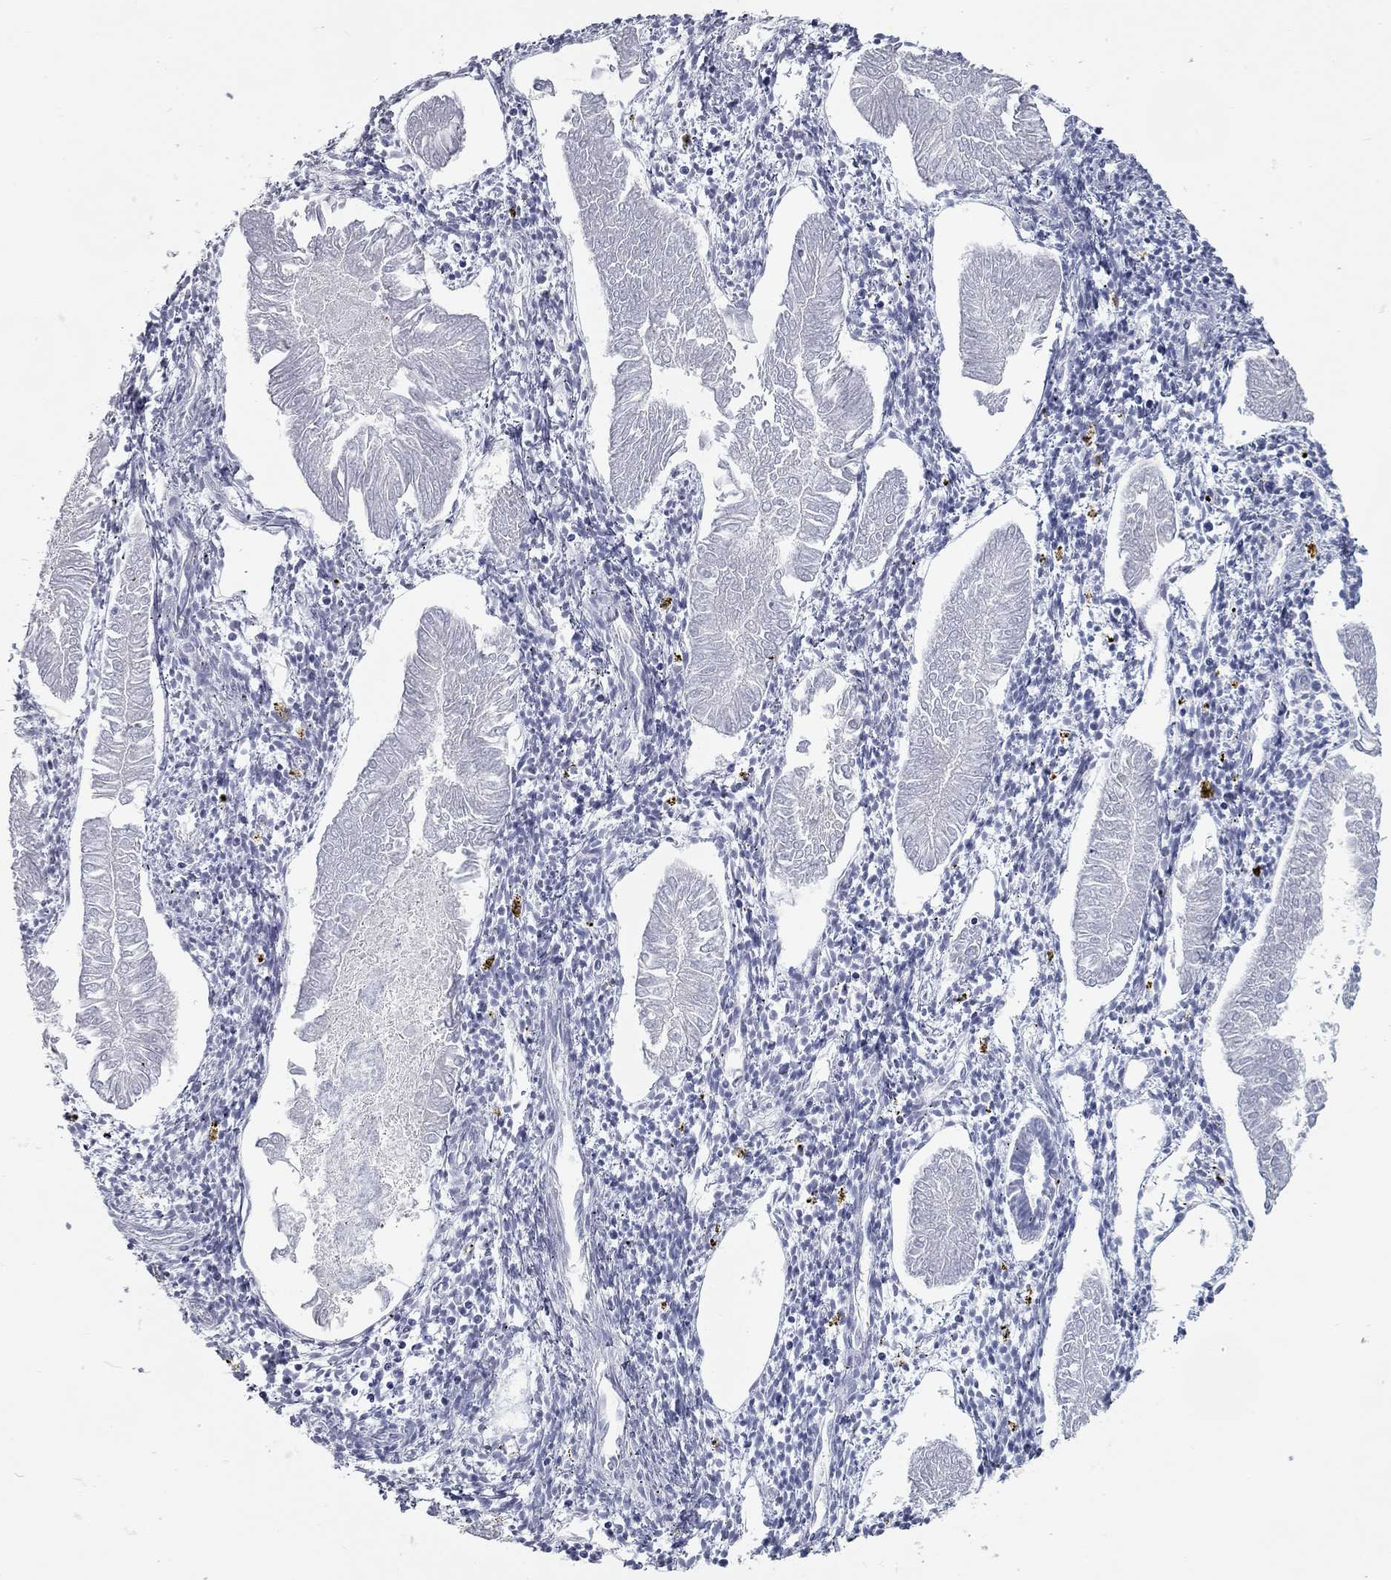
{"staining": {"intensity": "negative", "quantity": "none", "location": "none"}, "tissue": "endometrial cancer", "cell_type": "Tumor cells", "image_type": "cancer", "snomed": [{"axis": "morphology", "description": "Adenocarcinoma, NOS"}, {"axis": "topography", "description": "Endometrium"}], "caption": "A high-resolution photomicrograph shows IHC staining of endometrial adenocarcinoma, which shows no significant expression in tumor cells. (DAB immunohistochemistry (IHC) visualized using brightfield microscopy, high magnification).", "gene": "XAGE2", "patient": {"sex": "female", "age": 53}}